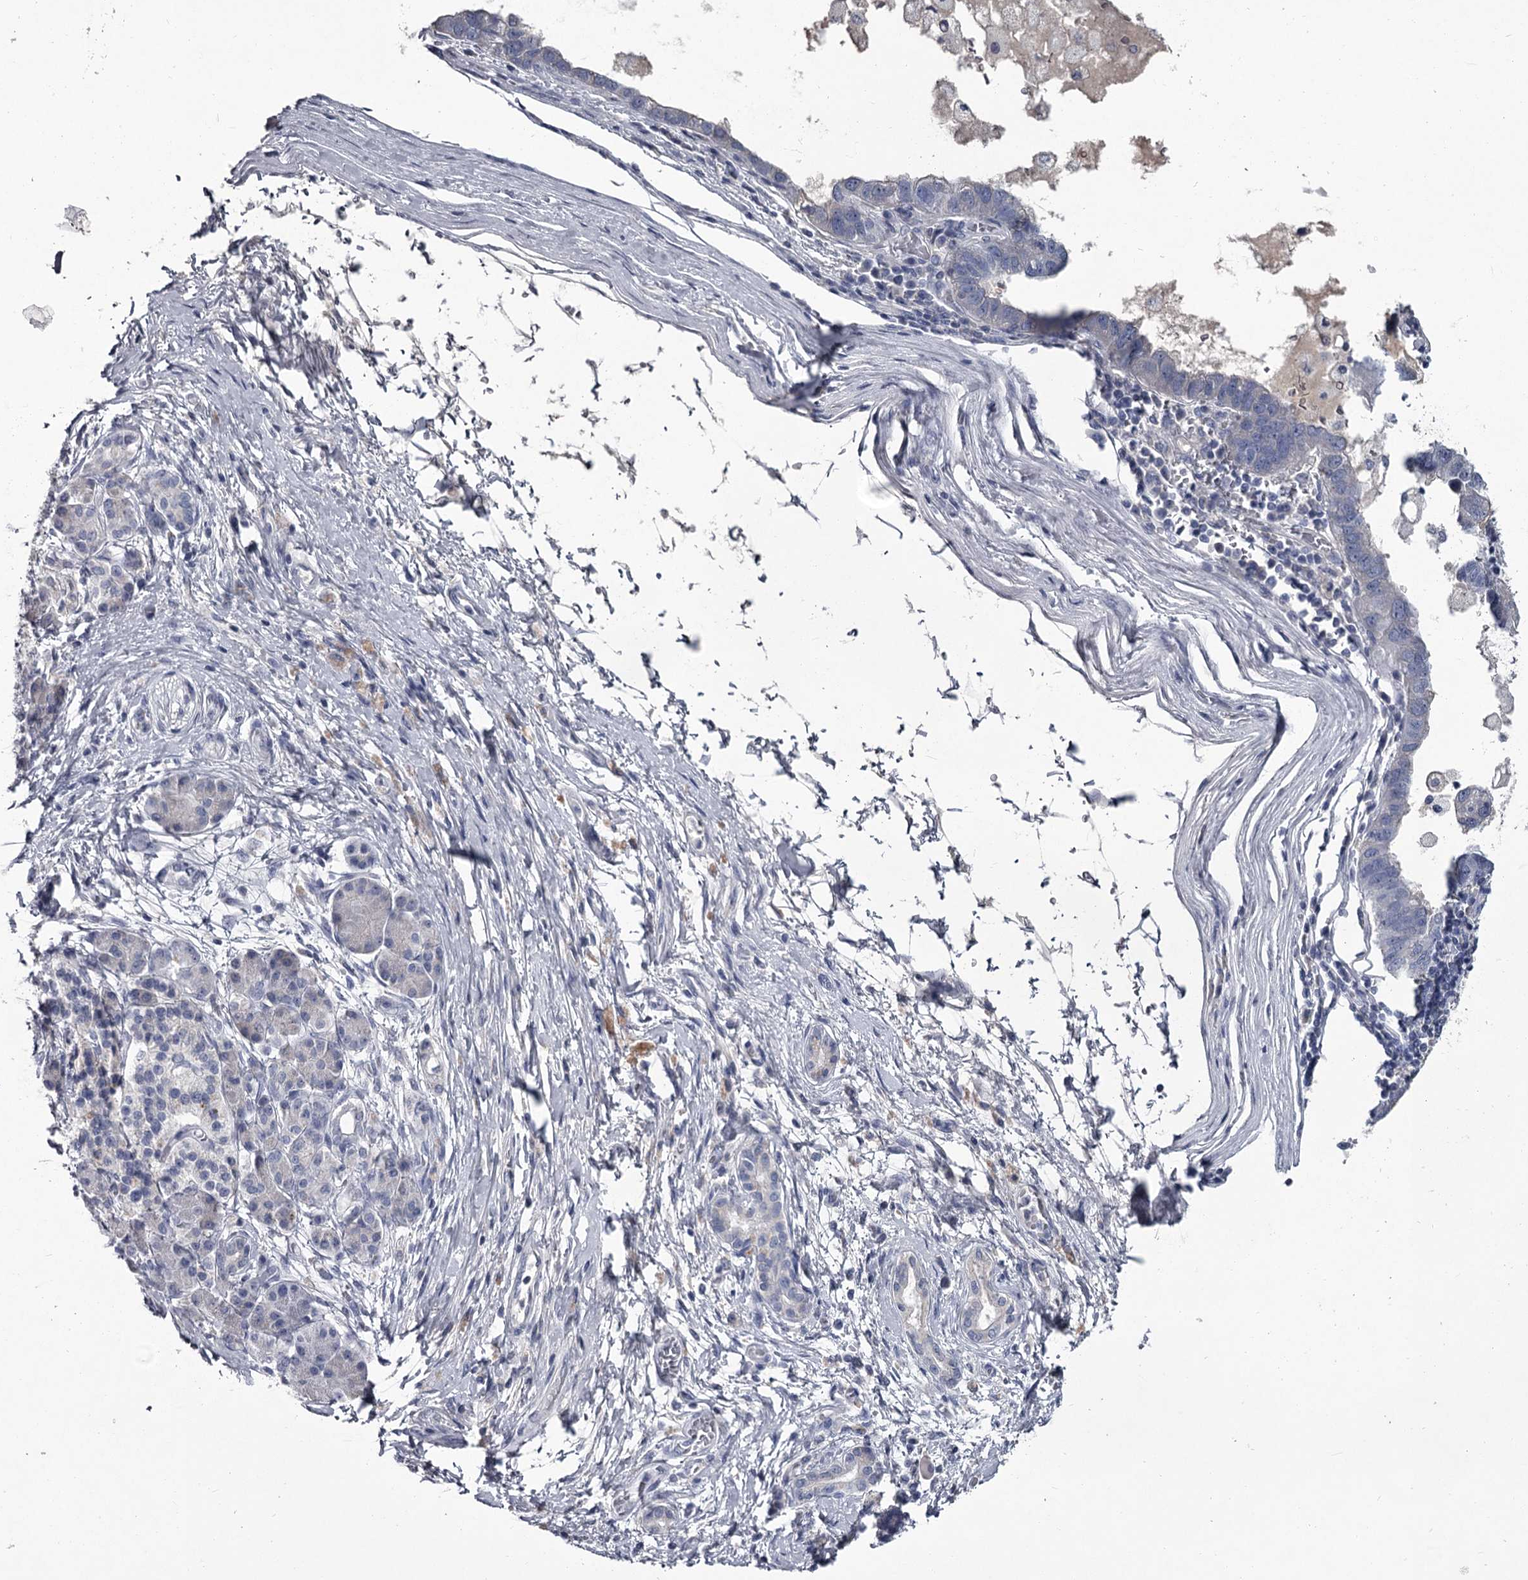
{"staining": {"intensity": "negative", "quantity": "none", "location": "none"}, "tissue": "pancreatic cancer", "cell_type": "Tumor cells", "image_type": "cancer", "snomed": [{"axis": "morphology", "description": "Adenocarcinoma, NOS"}, {"axis": "topography", "description": "Pancreas"}], "caption": "Tumor cells are negative for protein expression in human pancreatic cancer (adenocarcinoma).", "gene": "DAO", "patient": {"sex": "female", "age": 61}}